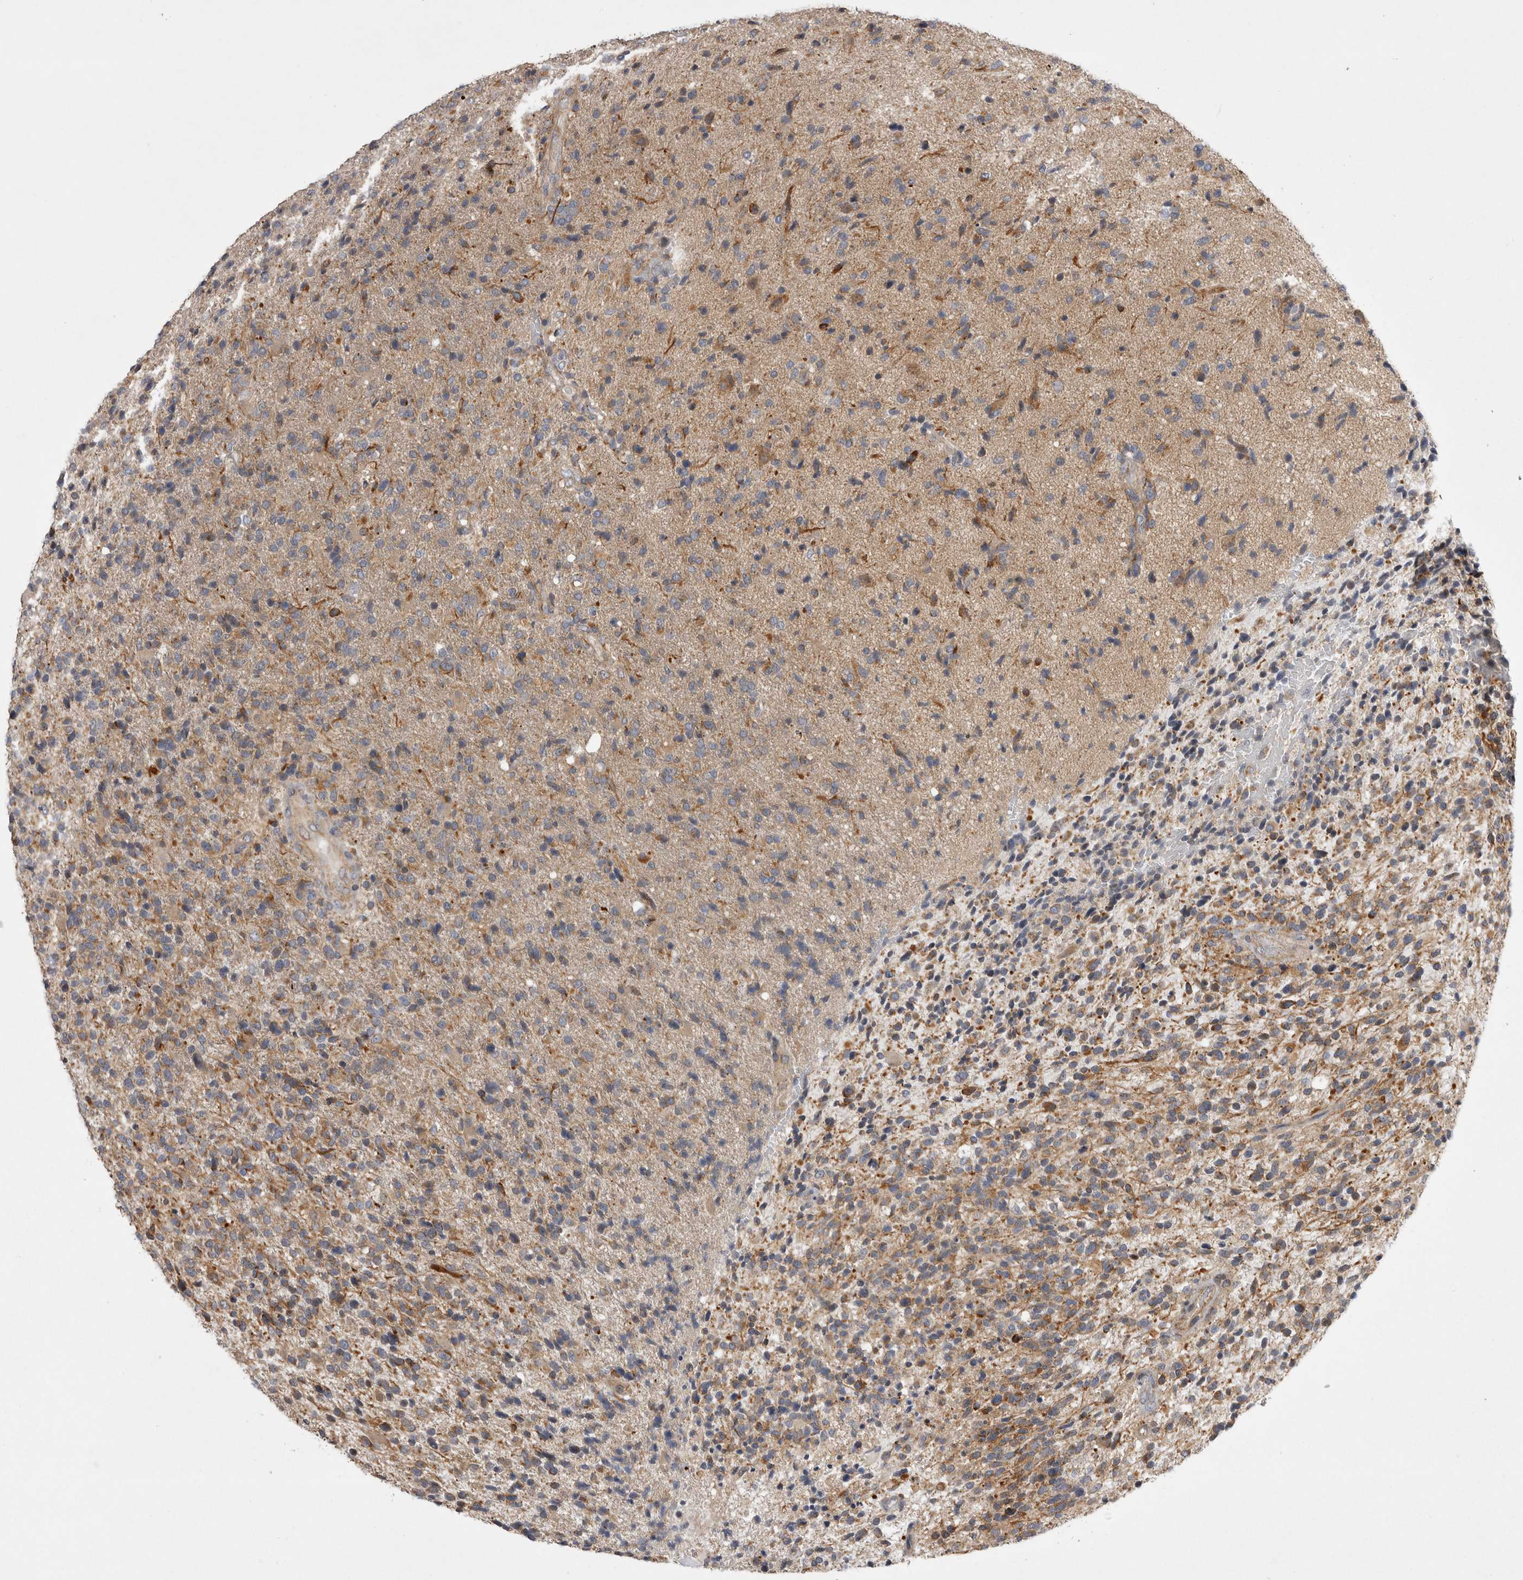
{"staining": {"intensity": "weak", "quantity": "<25%", "location": "cytoplasmic/membranous"}, "tissue": "glioma", "cell_type": "Tumor cells", "image_type": "cancer", "snomed": [{"axis": "morphology", "description": "Glioma, malignant, High grade"}, {"axis": "topography", "description": "Brain"}], "caption": "Micrograph shows no protein expression in tumor cells of malignant glioma (high-grade) tissue.", "gene": "TSPOAP1", "patient": {"sex": "male", "age": 72}}